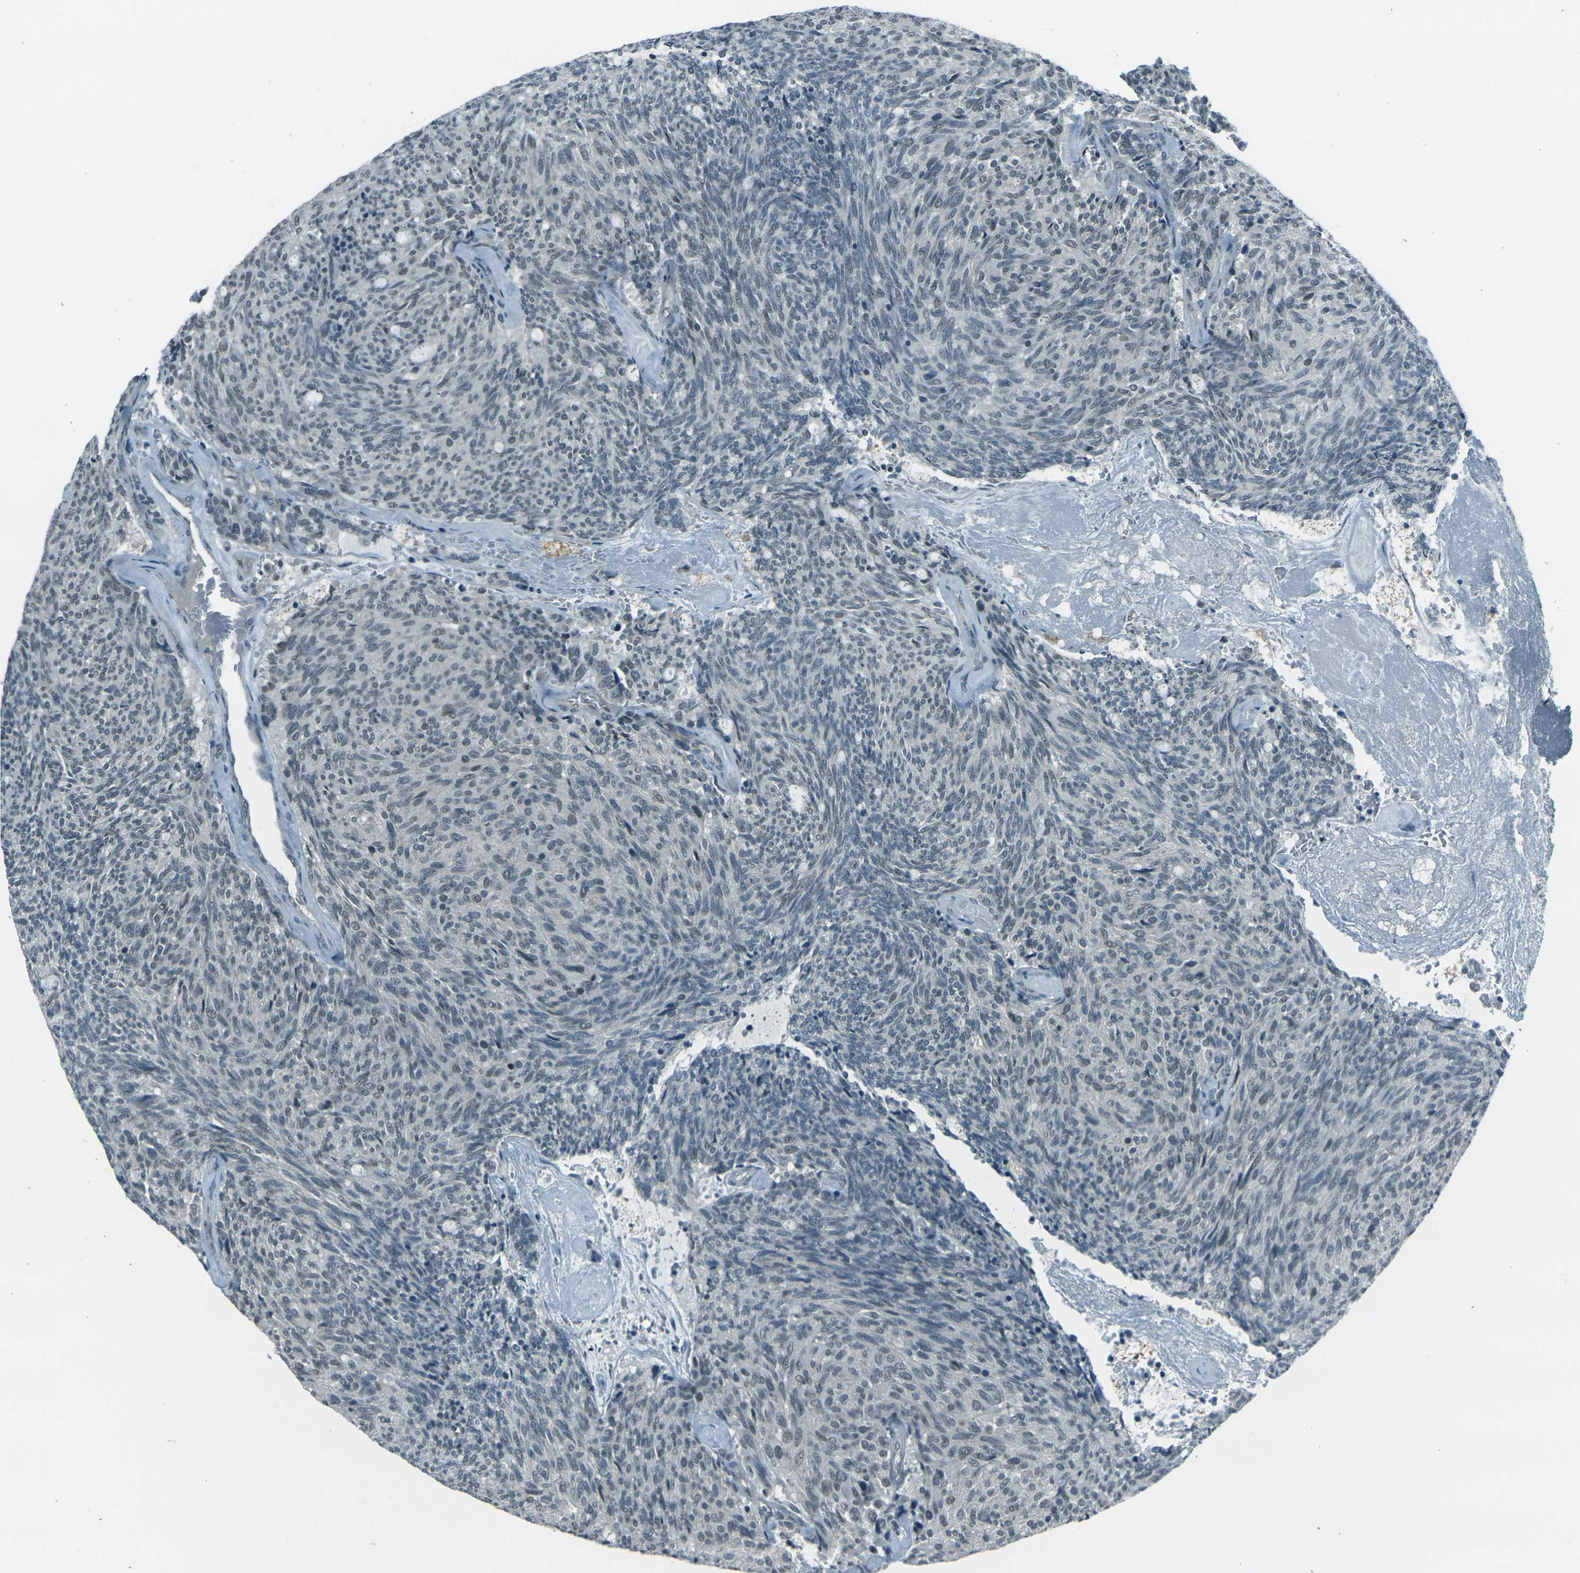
{"staining": {"intensity": "negative", "quantity": "none", "location": "none"}, "tissue": "carcinoid", "cell_type": "Tumor cells", "image_type": "cancer", "snomed": [{"axis": "morphology", "description": "Carcinoid, malignant, NOS"}, {"axis": "topography", "description": "Pancreas"}], "caption": "This image is of carcinoid stained with IHC to label a protein in brown with the nuclei are counter-stained blue. There is no staining in tumor cells.", "gene": "GPR19", "patient": {"sex": "female", "age": 54}}